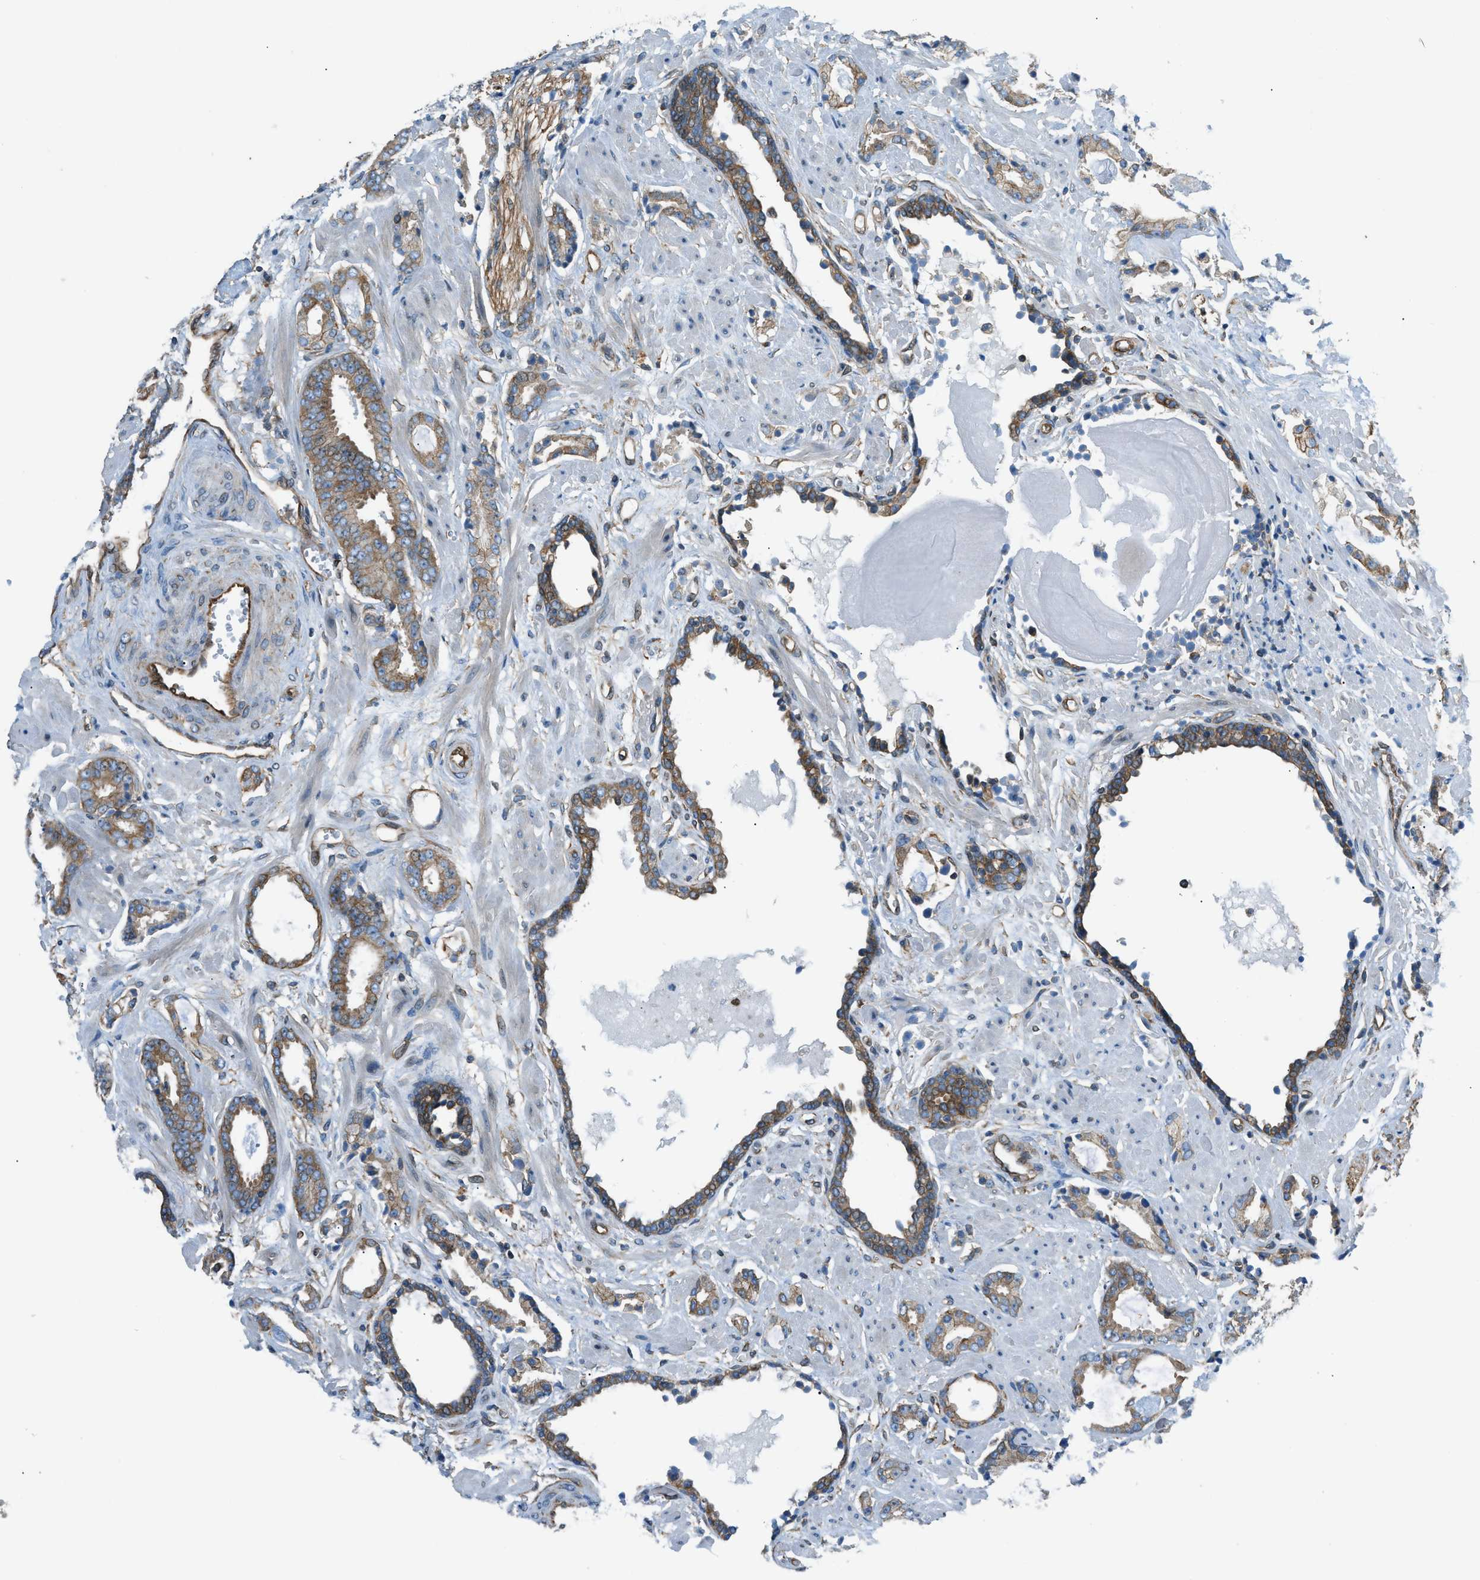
{"staining": {"intensity": "weak", "quantity": ">75%", "location": "cytoplasmic/membranous"}, "tissue": "prostate cancer", "cell_type": "Tumor cells", "image_type": "cancer", "snomed": [{"axis": "morphology", "description": "Adenocarcinoma, Low grade"}, {"axis": "topography", "description": "Prostate"}], "caption": "The immunohistochemical stain shows weak cytoplasmic/membranous positivity in tumor cells of prostate adenocarcinoma (low-grade) tissue. Using DAB (3,3'-diaminobenzidine) (brown) and hematoxylin (blue) stains, captured at high magnification using brightfield microscopy.", "gene": "DMAC1", "patient": {"sex": "male", "age": 53}}